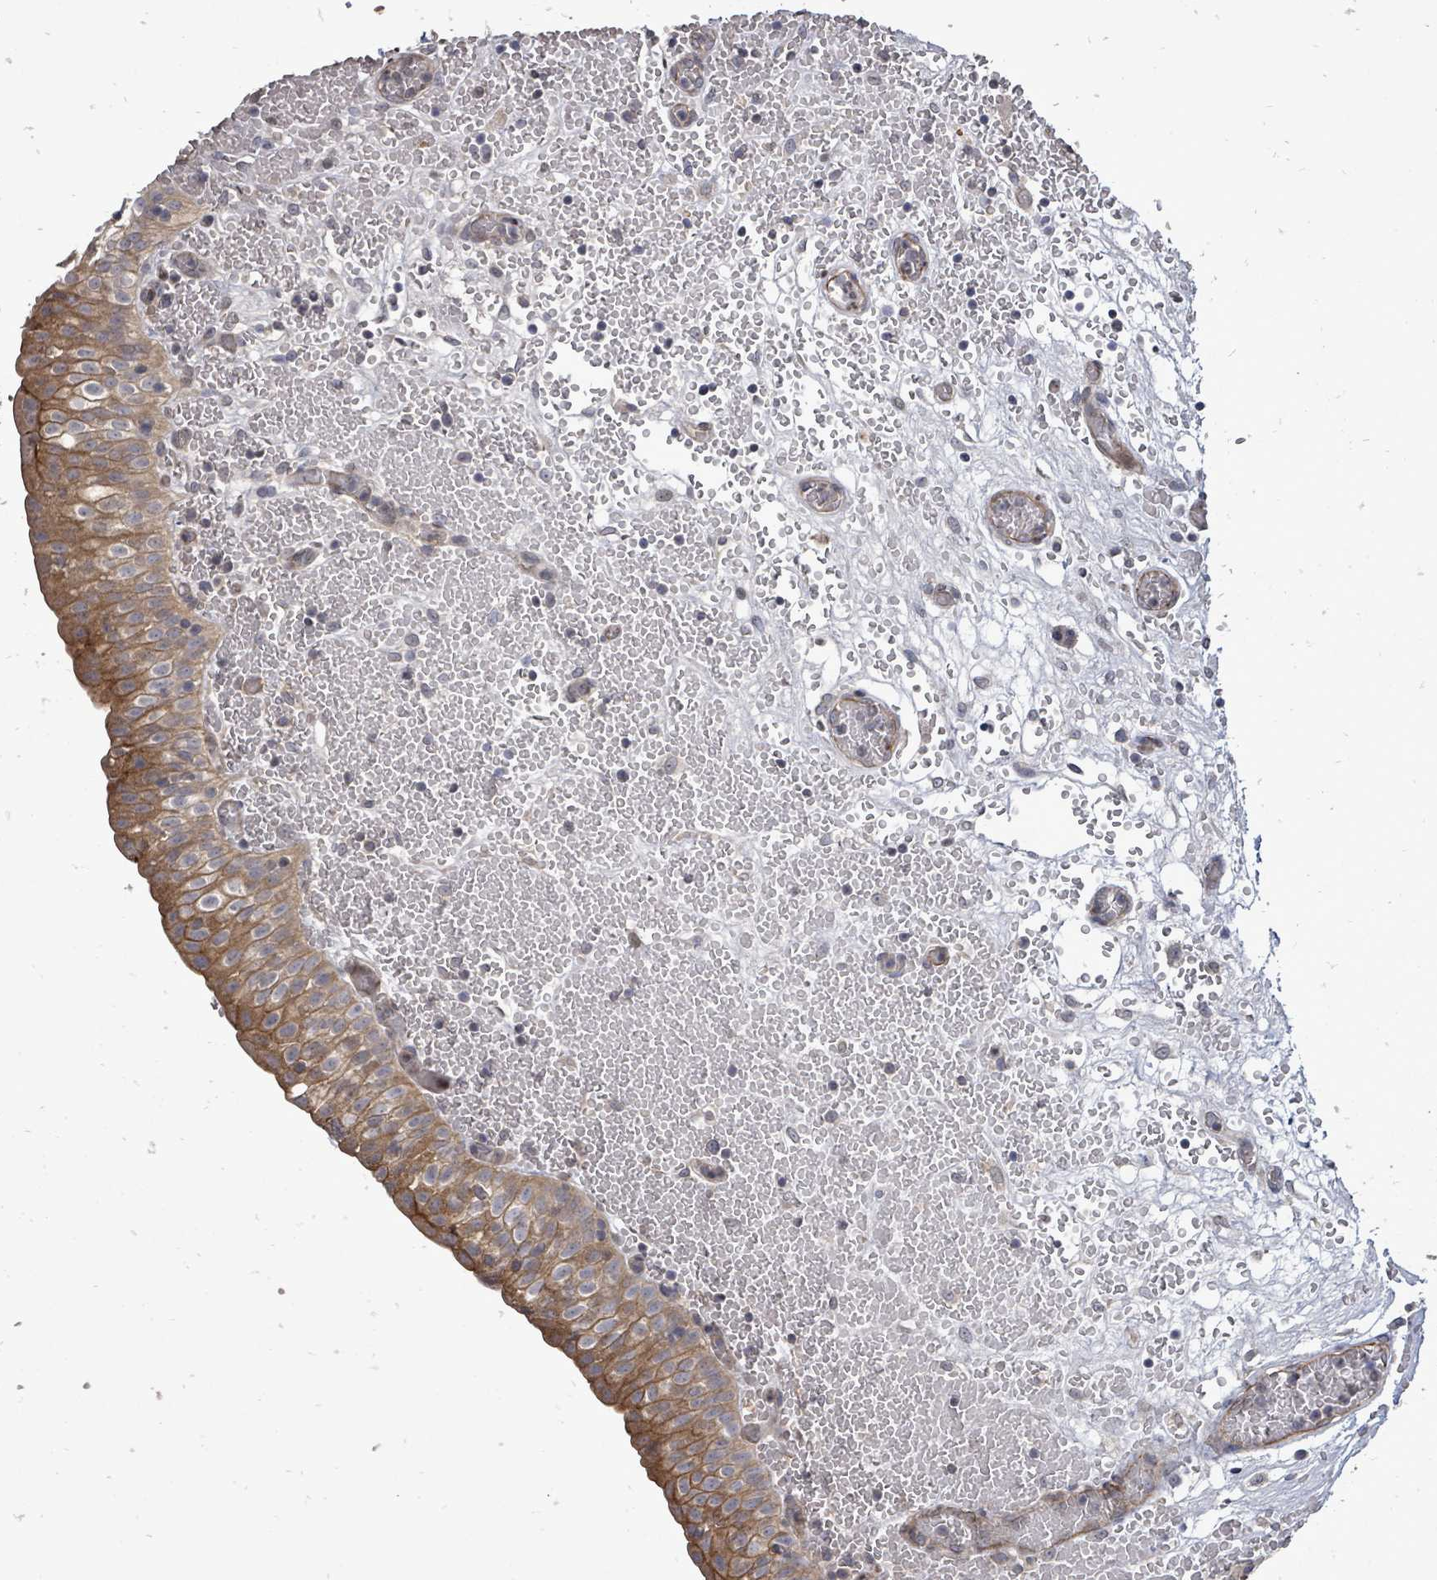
{"staining": {"intensity": "moderate", "quantity": ">75%", "location": "cytoplasmic/membranous"}, "tissue": "urinary bladder", "cell_type": "Urothelial cells", "image_type": "normal", "snomed": [{"axis": "morphology", "description": "Normal tissue, NOS"}, {"axis": "topography", "description": "Urinary bladder"}], "caption": "Immunohistochemical staining of normal human urinary bladder displays >75% levels of moderate cytoplasmic/membranous protein expression in about >75% of urothelial cells. (Brightfield microscopy of DAB IHC at high magnification).", "gene": "RALGAPB", "patient": {"sex": "male", "age": 55}}